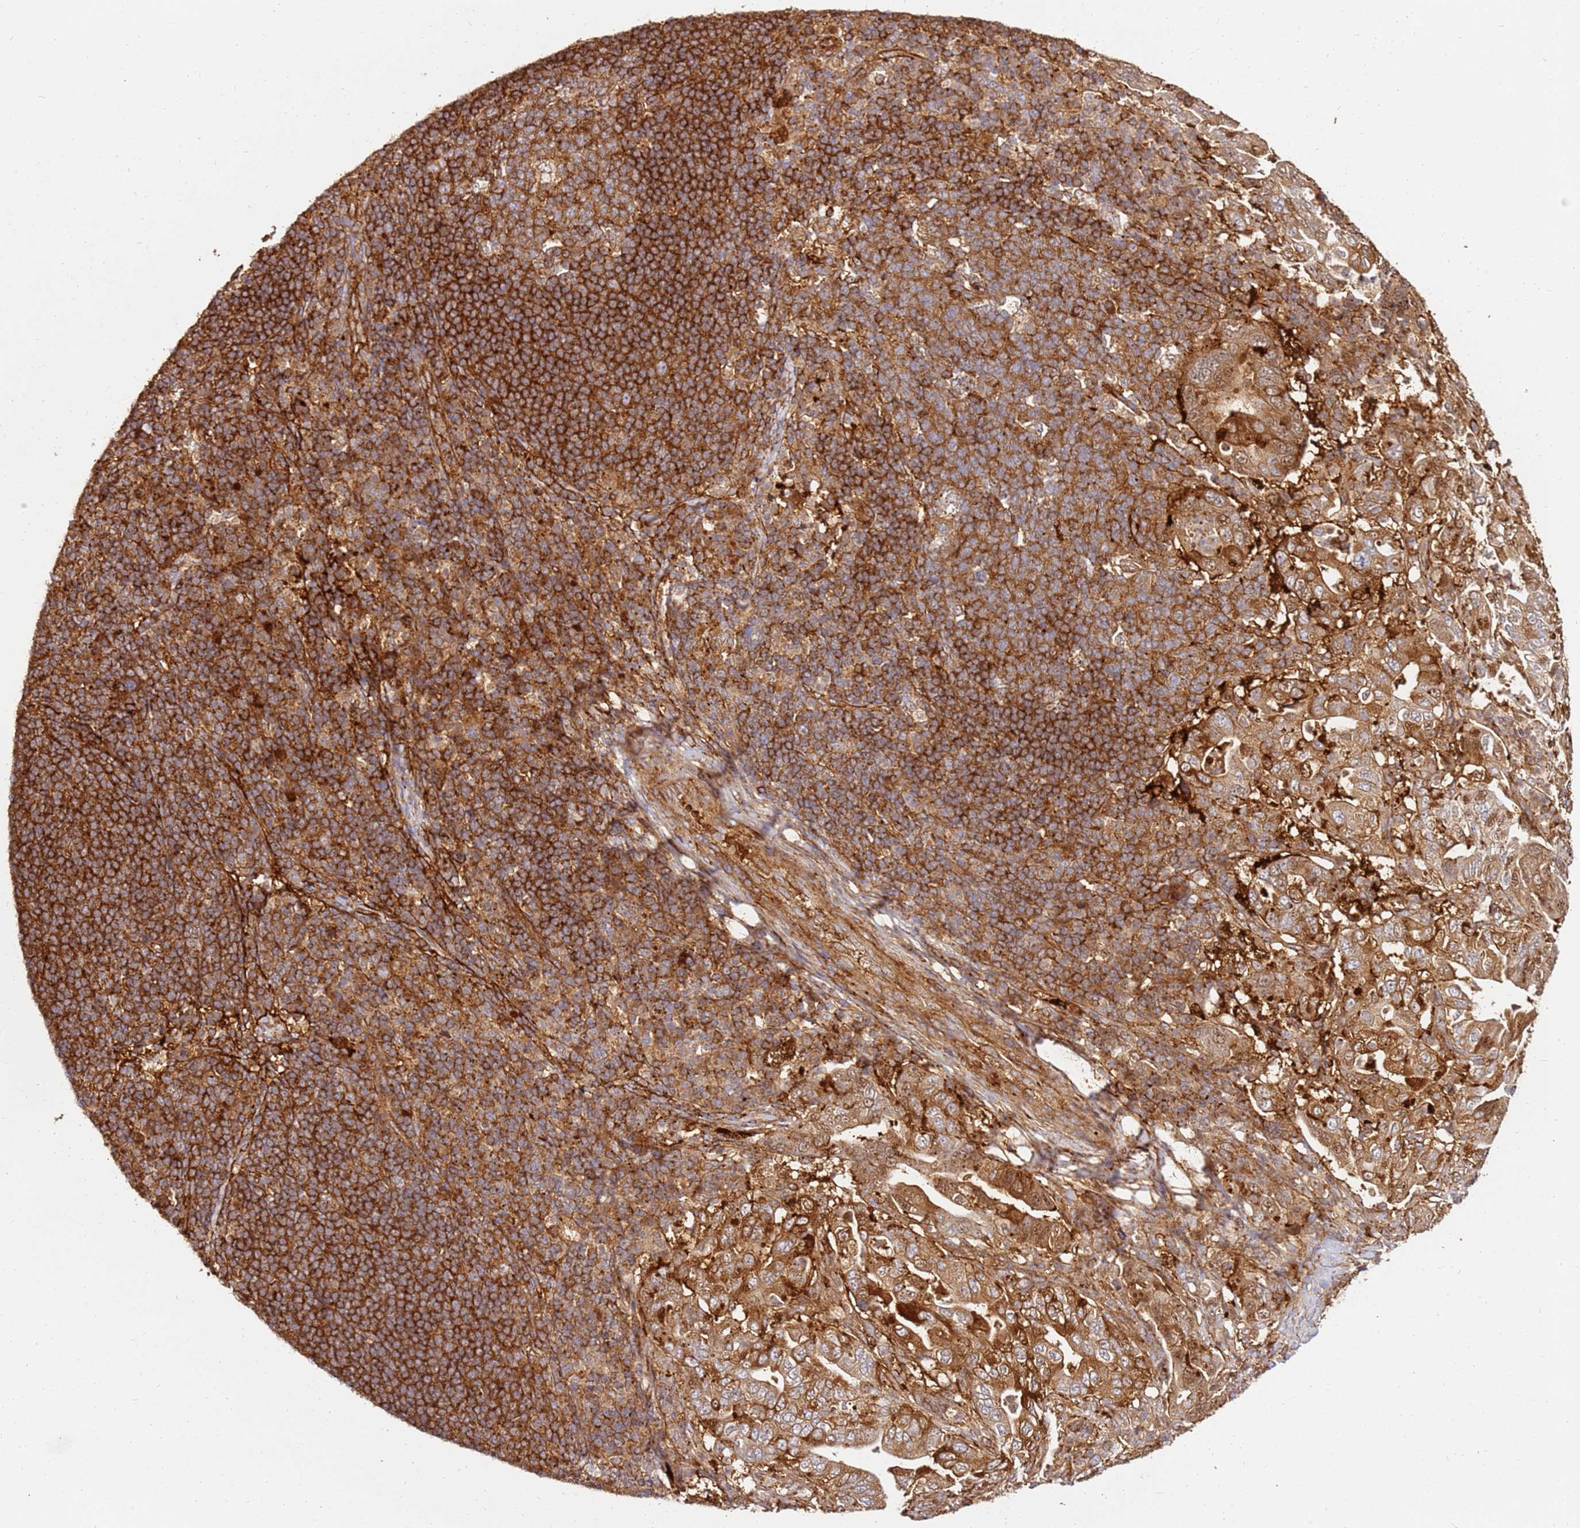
{"staining": {"intensity": "strong", "quantity": ">75%", "location": "cytoplasmic/membranous"}, "tissue": "pancreatic cancer", "cell_type": "Tumor cells", "image_type": "cancer", "snomed": [{"axis": "morphology", "description": "Normal tissue, NOS"}, {"axis": "morphology", "description": "Adenocarcinoma, NOS"}, {"axis": "topography", "description": "Lymph node"}, {"axis": "topography", "description": "Pancreas"}], "caption": "Tumor cells show high levels of strong cytoplasmic/membranous positivity in approximately >75% of cells in human pancreatic cancer.", "gene": "DVL3", "patient": {"sex": "female", "age": 67}}